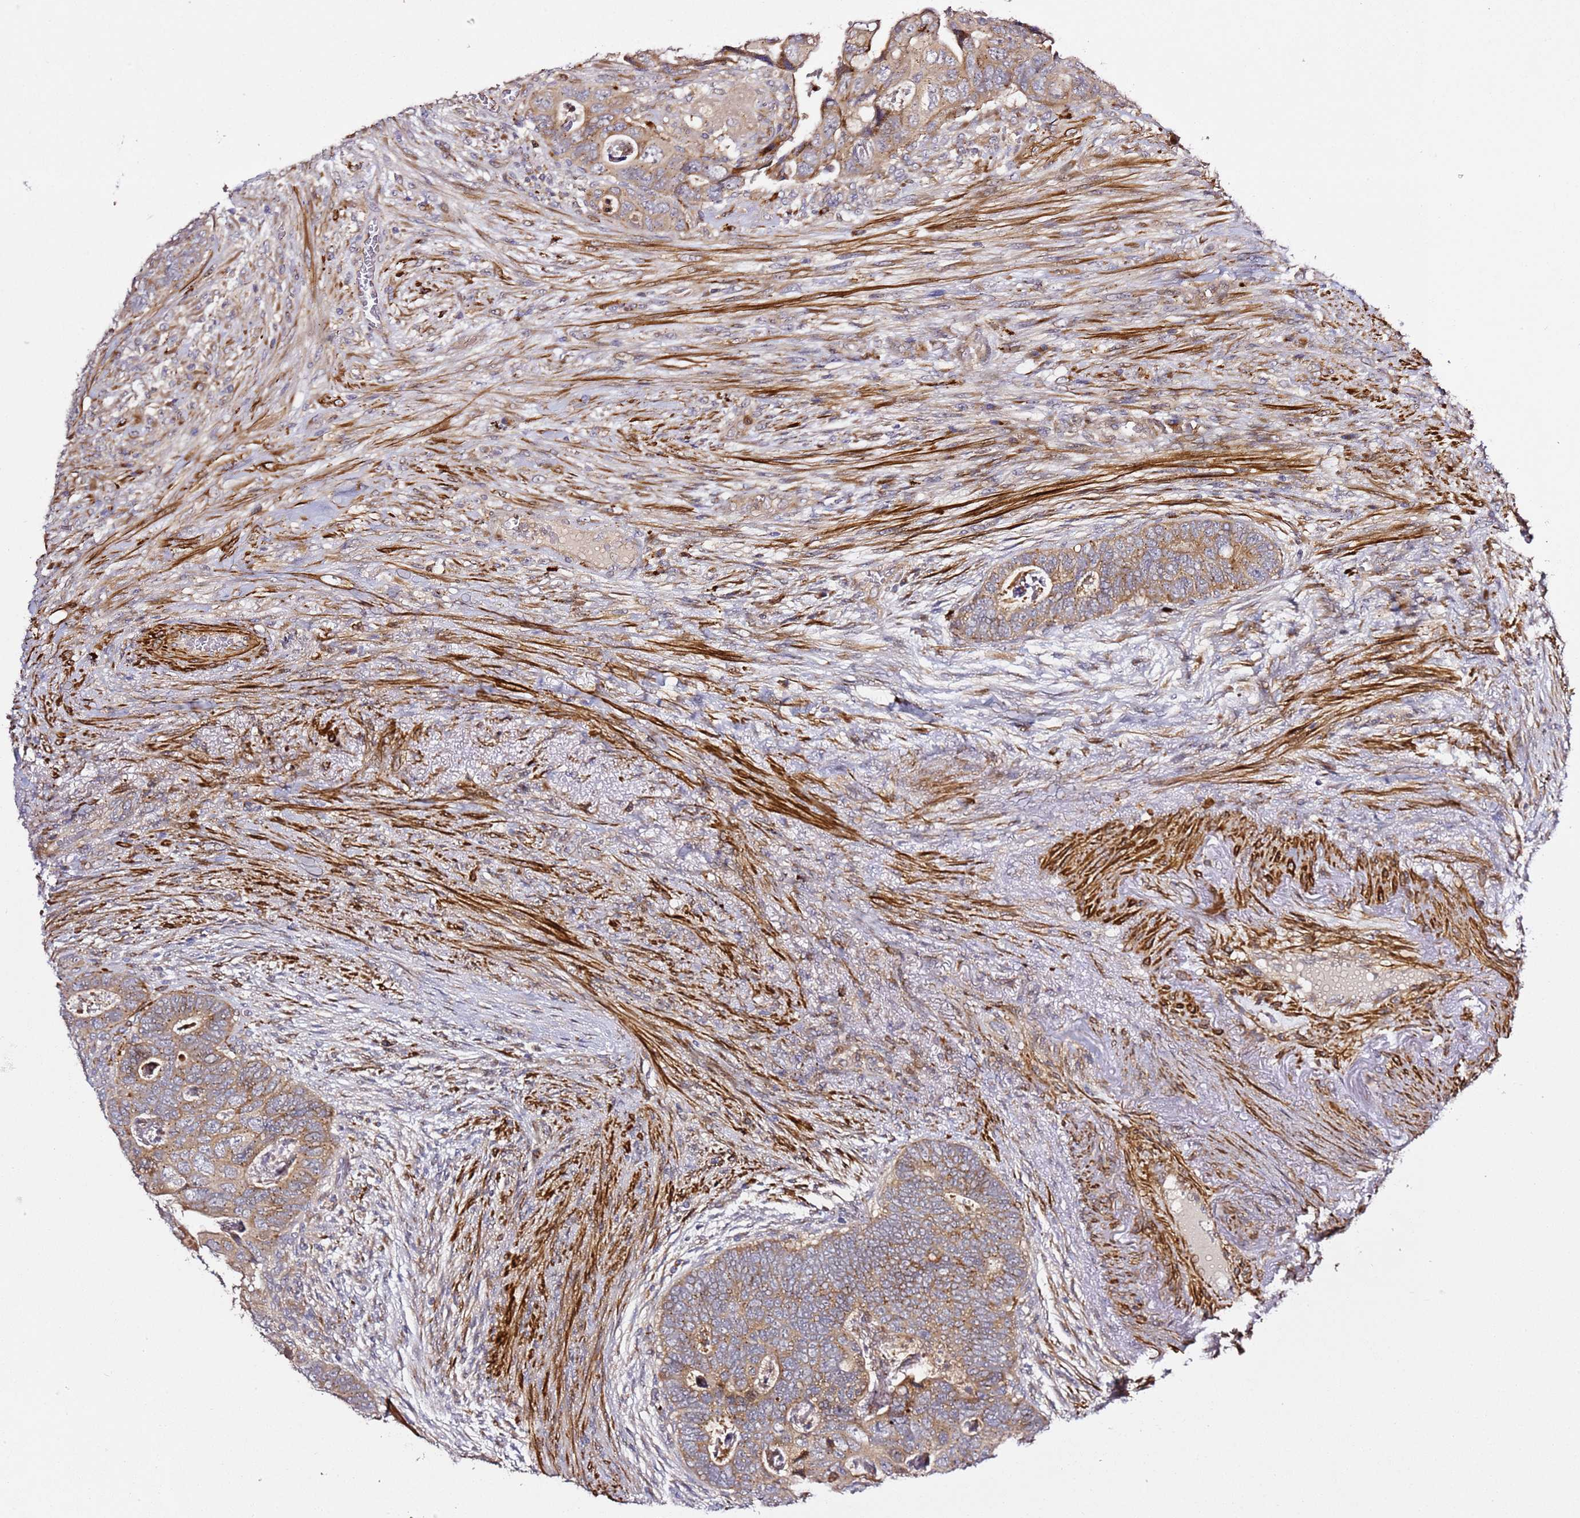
{"staining": {"intensity": "moderate", "quantity": ">75%", "location": "cytoplasmic/membranous"}, "tissue": "colorectal cancer", "cell_type": "Tumor cells", "image_type": "cancer", "snomed": [{"axis": "morphology", "description": "Adenocarcinoma, NOS"}, {"axis": "topography", "description": "Rectum"}], "caption": "High-magnification brightfield microscopy of colorectal adenocarcinoma stained with DAB (brown) and counterstained with hematoxylin (blue). tumor cells exhibit moderate cytoplasmic/membranous positivity is seen in approximately>75% of cells. Nuclei are stained in blue.", "gene": "PVRIG", "patient": {"sex": "female", "age": 78}}